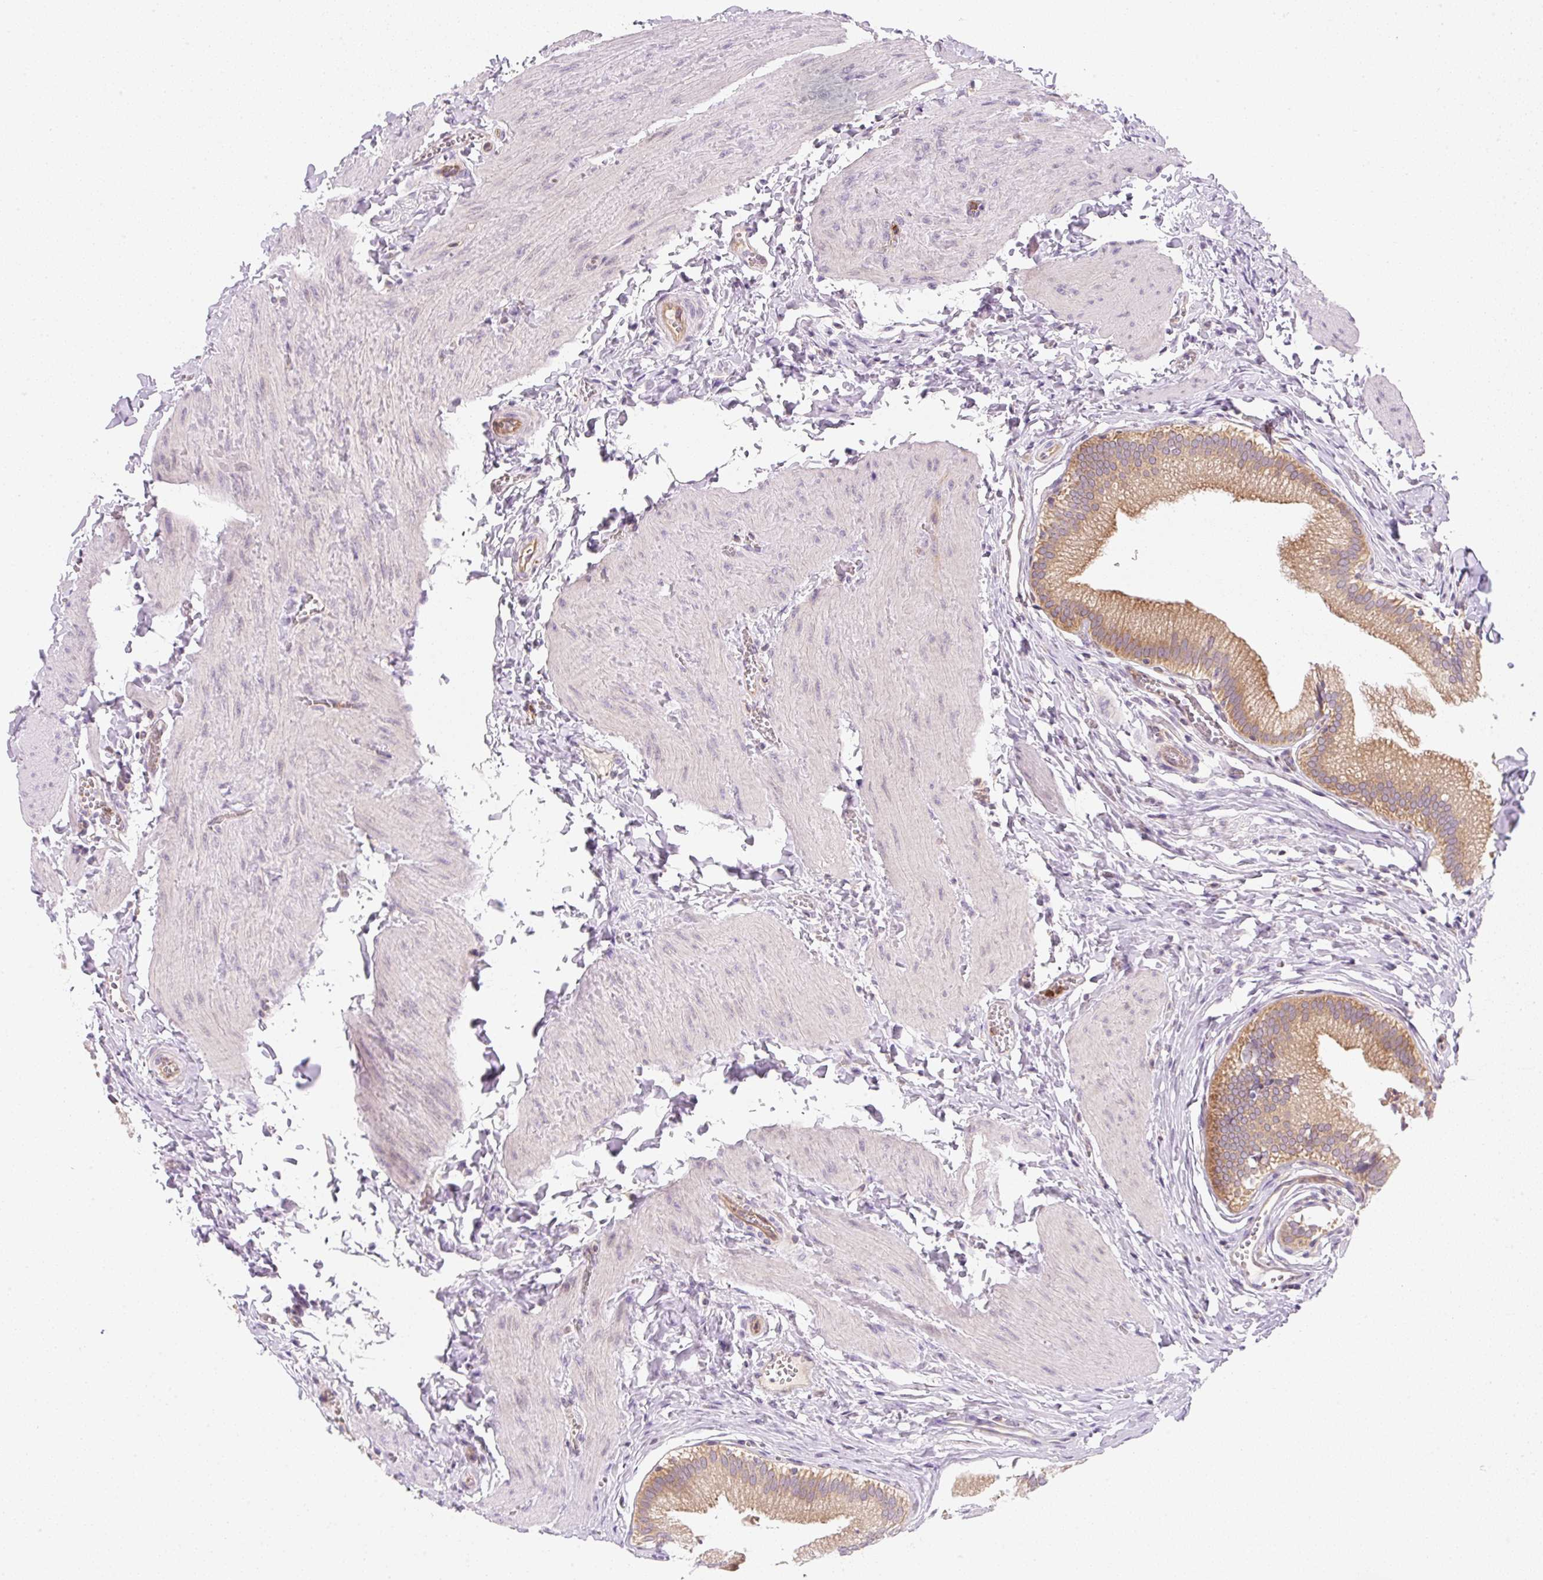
{"staining": {"intensity": "moderate", "quantity": ">75%", "location": "cytoplasmic/membranous"}, "tissue": "gallbladder", "cell_type": "Glandular cells", "image_type": "normal", "snomed": [{"axis": "morphology", "description": "Normal tissue, NOS"}, {"axis": "topography", "description": "Gallbladder"}], "caption": "IHC staining of unremarkable gallbladder, which exhibits medium levels of moderate cytoplasmic/membranous staining in about >75% of glandular cells indicating moderate cytoplasmic/membranous protein staining. The staining was performed using DAB (3,3'-diaminobenzidine) (brown) for protein detection and nuclei were counterstained in hematoxylin (blue).", "gene": "OMA1", "patient": {"sex": "male", "age": 17}}